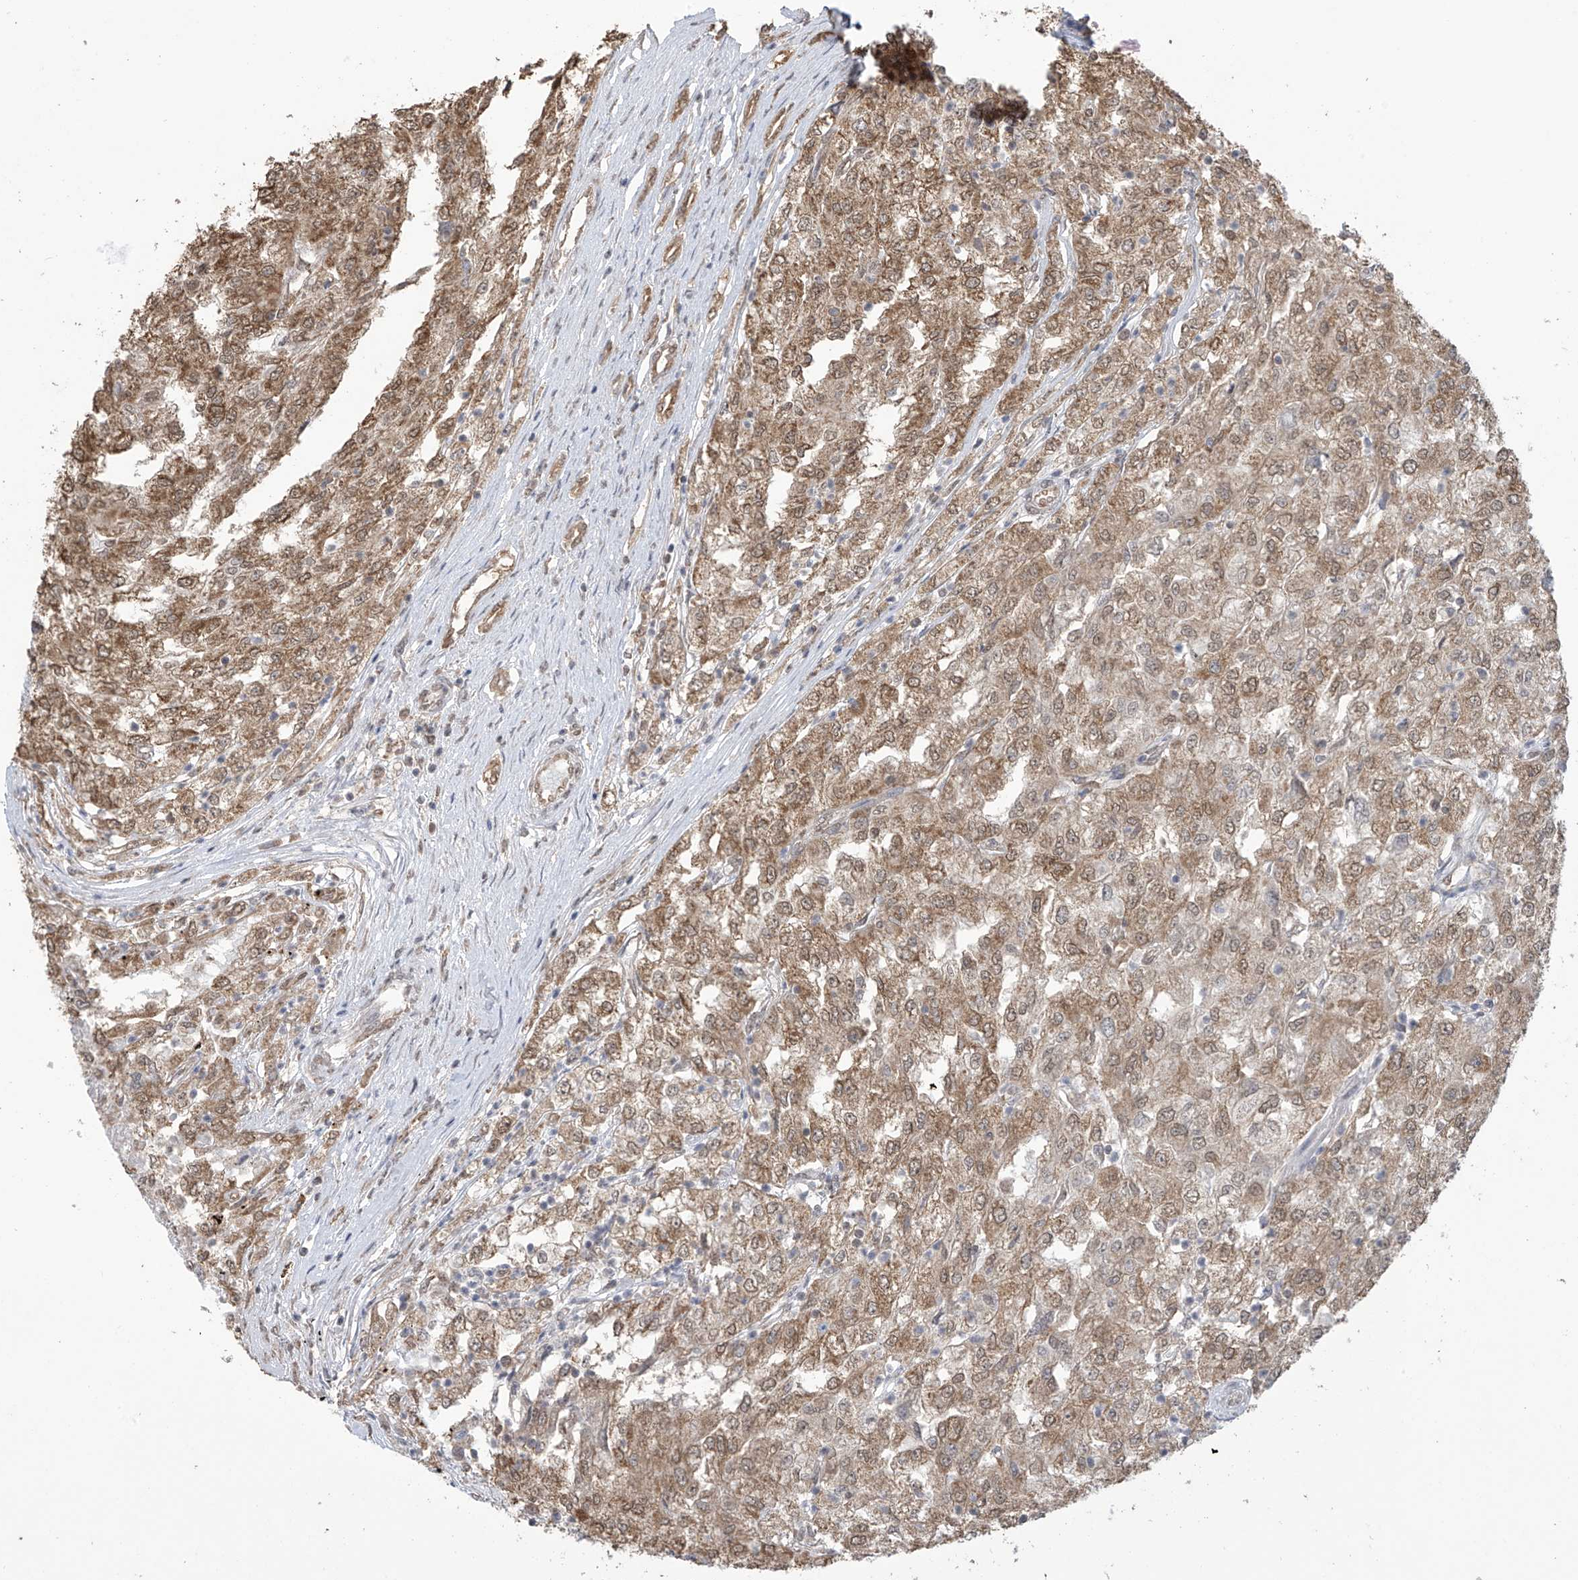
{"staining": {"intensity": "moderate", "quantity": ">75%", "location": "cytoplasmic/membranous,nuclear"}, "tissue": "renal cancer", "cell_type": "Tumor cells", "image_type": "cancer", "snomed": [{"axis": "morphology", "description": "Adenocarcinoma, NOS"}, {"axis": "topography", "description": "Kidney"}], "caption": "Human renal cancer stained with a protein marker displays moderate staining in tumor cells.", "gene": "KIAA1522", "patient": {"sex": "female", "age": 54}}